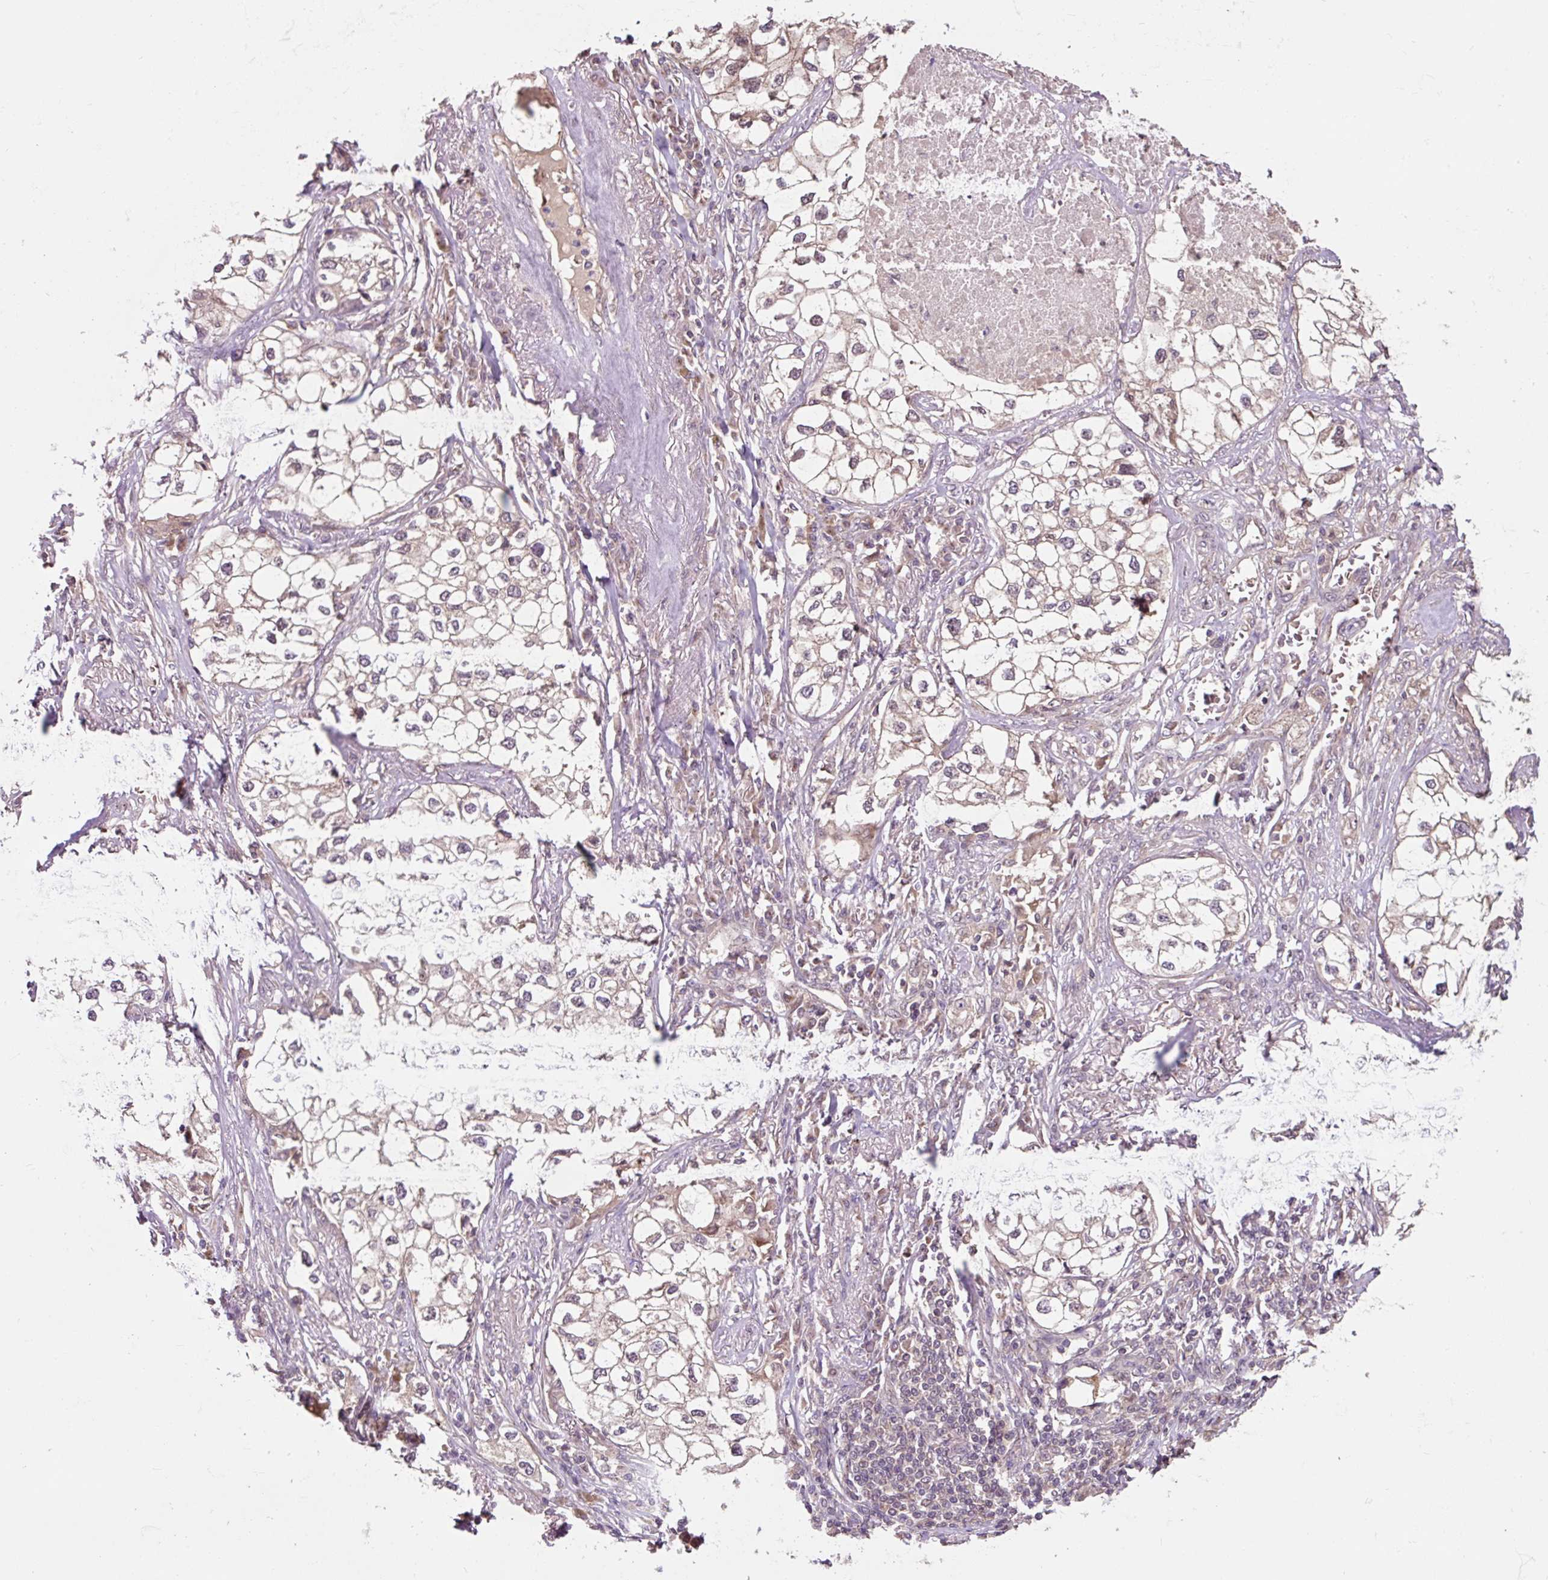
{"staining": {"intensity": "weak", "quantity": "<25%", "location": "cytoplasmic/membranous"}, "tissue": "lung cancer", "cell_type": "Tumor cells", "image_type": "cancer", "snomed": [{"axis": "morphology", "description": "Adenocarcinoma, NOS"}, {"axis": "topography", "description": "Lung"}], "caption": "Tumor cells are negative for protein expression in human lung cancer.", "gene": "MMS19", "patient": {"sex": "male", "age": 63}}